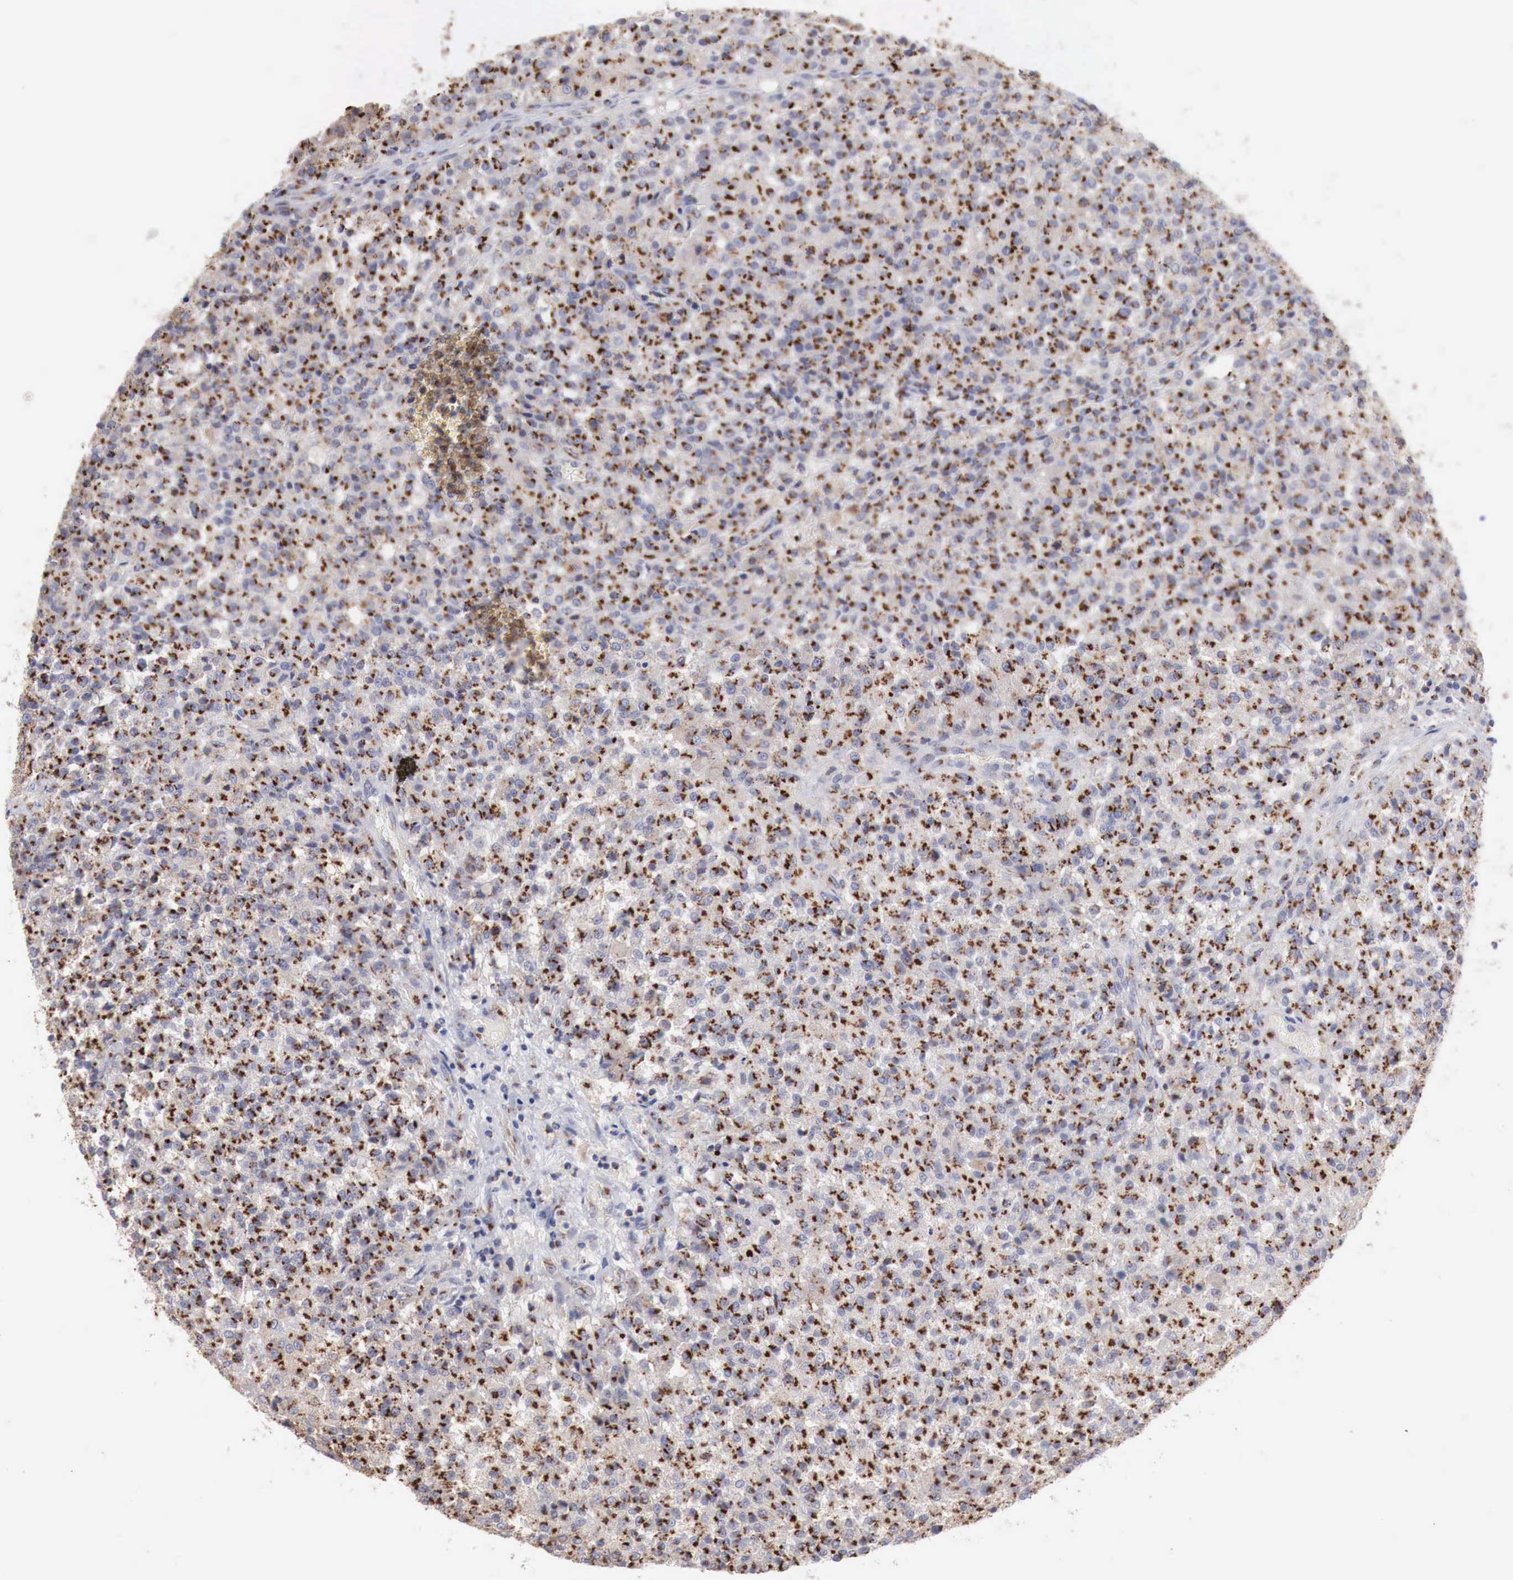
{"staining": {"intensity": "strong", "quantity": ">75%", "location": "cytoplasmic/membranous"}, "tissue": "testis cancer", "cell_type": "Tumor cells", "image_type": "cancer", "snomed": [{"axis": "morphology", "description": "Seminoma, NOS"}, {"axis": "topography", "description": "Testis"}], "caption": "Testis cancer (seminoma) was stained to show a protein in brown. There is high levels of strong cytoplasmic/membranous positivity in approximately >75% of tumor cells.", "gene": "SYAP1", "patient": {"sex": "male", "age": 59}}